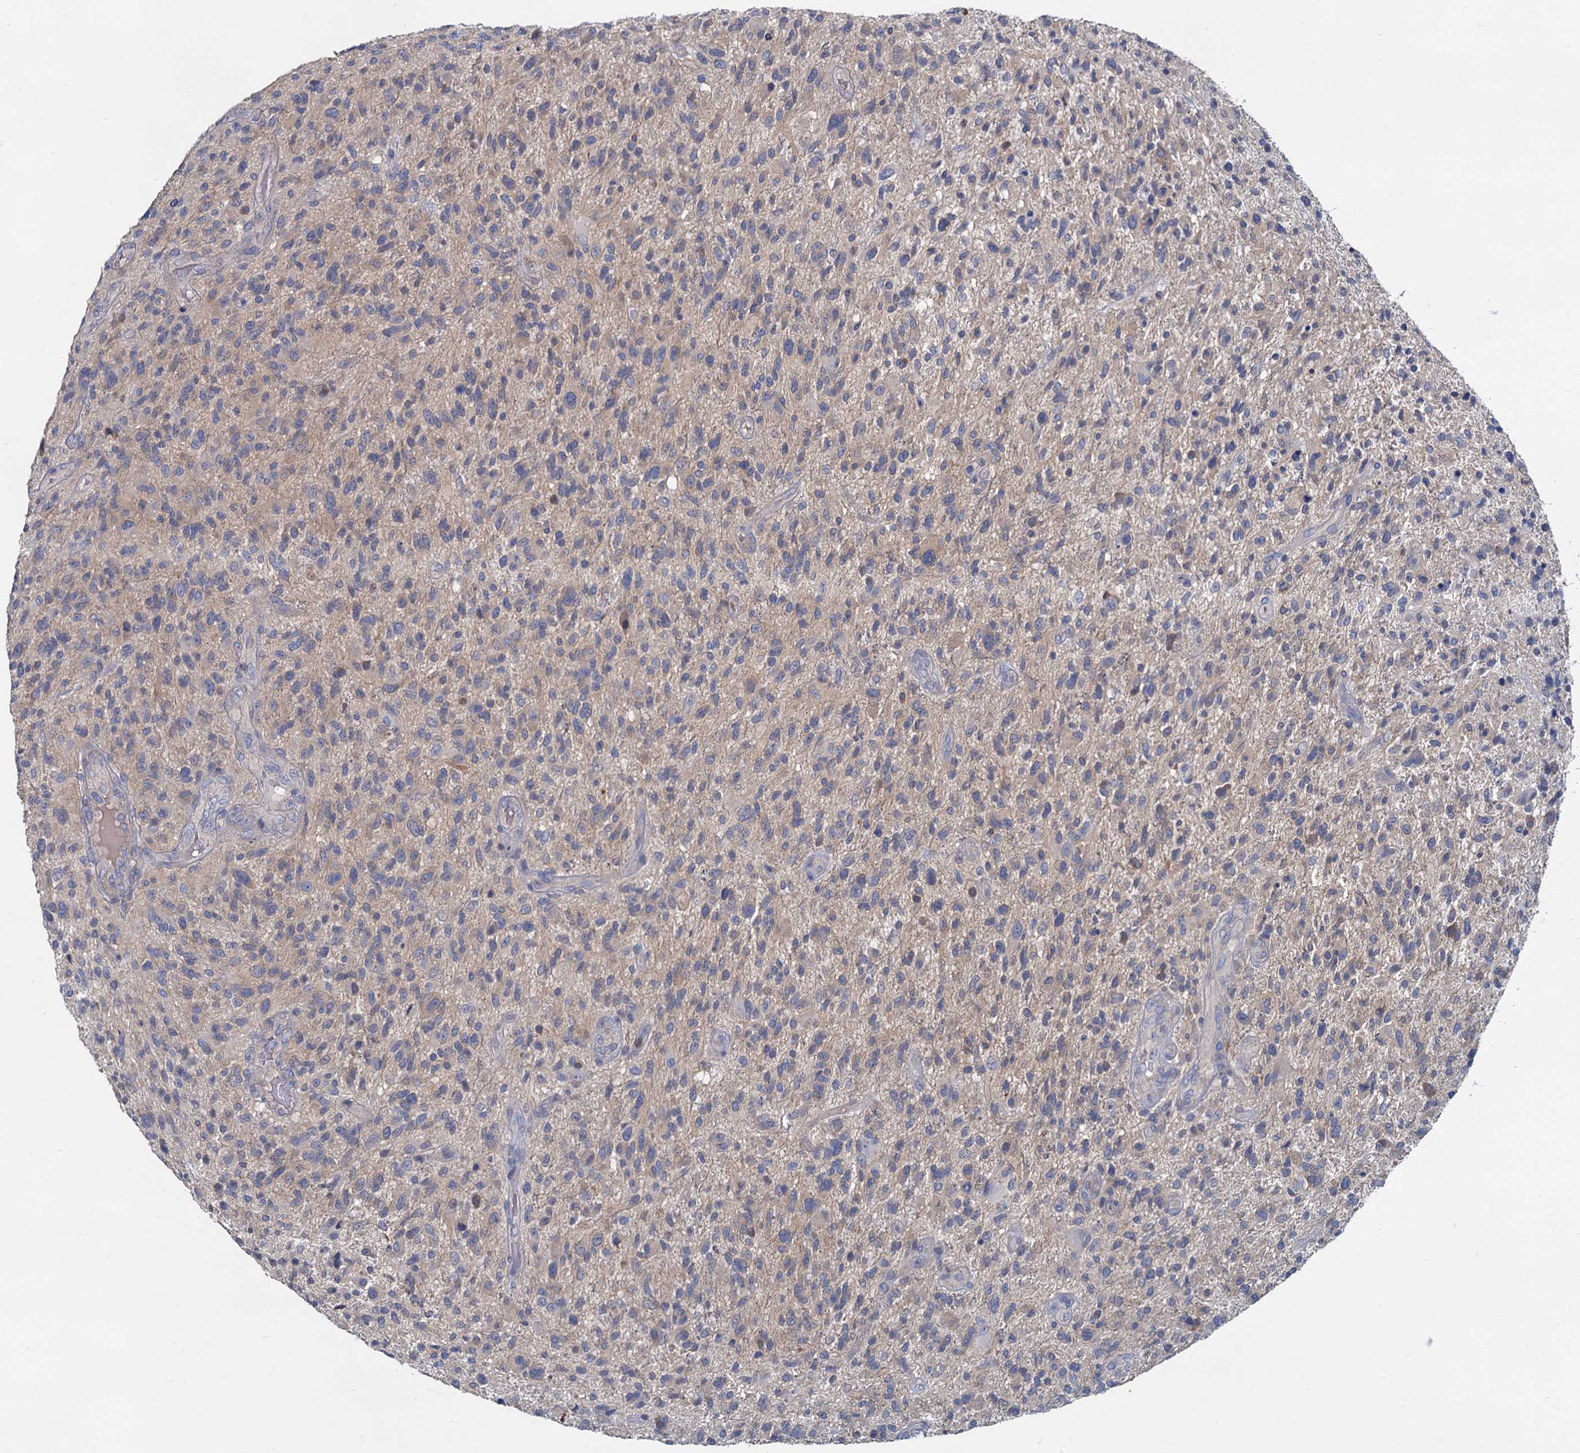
{"staining": {"intensity": "negative", "quantity": "none", "location": "none"}, "tissue": "glioma", "cell_type": "Tumor cells", "image_type": "cancer", "snomed": [{"axis": "morphology", "description": "Glioma, malignant, High grade"}, {"axis": "topography", "description": "Brain"}], "caption": "IHC of human high-grade glioma (malignant) shows no staining in tumor cells.", "gene": "ACSM3", "patient": {"sex": "male", "age": 47}}